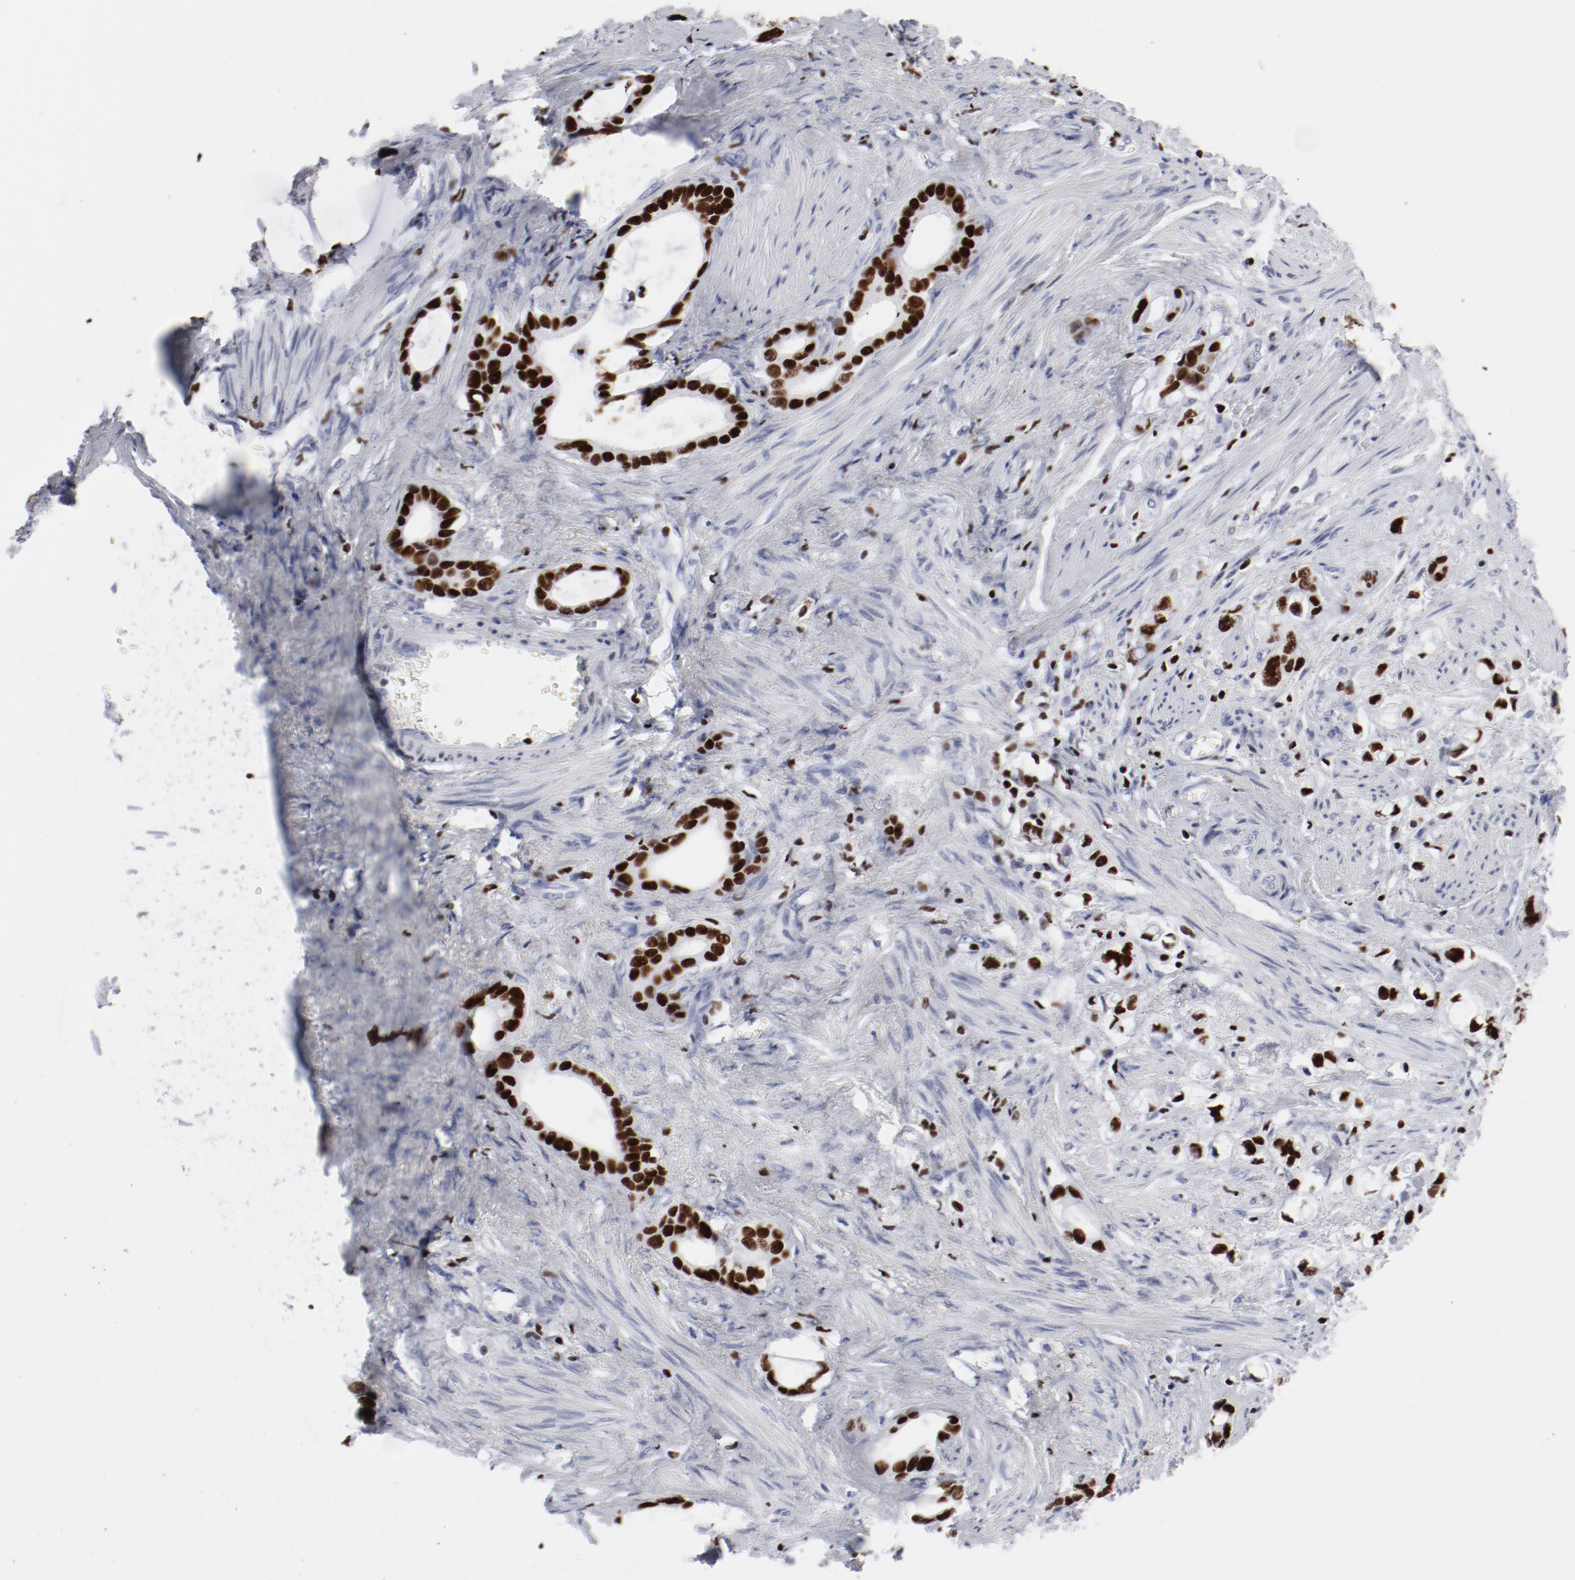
{"staining": {"intensity": "strong", "quantity": ">75%", "location": "nuclear"}, "tissue": "stomach cancer", "cell_type": "Tumor cells", "image_type": "cancer", "snomed": [{"axis": "morphology", "description": "Adenocarcinoma, NOS"}, {"axis": "topography", "description": "Stomach"}], "caption": "IHC photomicrograph of human stomach adenocarcinoma stained for a protein (brown), which demonstrates high levels of strong nuclear expression in approximately >75% of tumor cells.", "gene": "SMARCC2", "patient": {"sex": "female", "age": 75}}